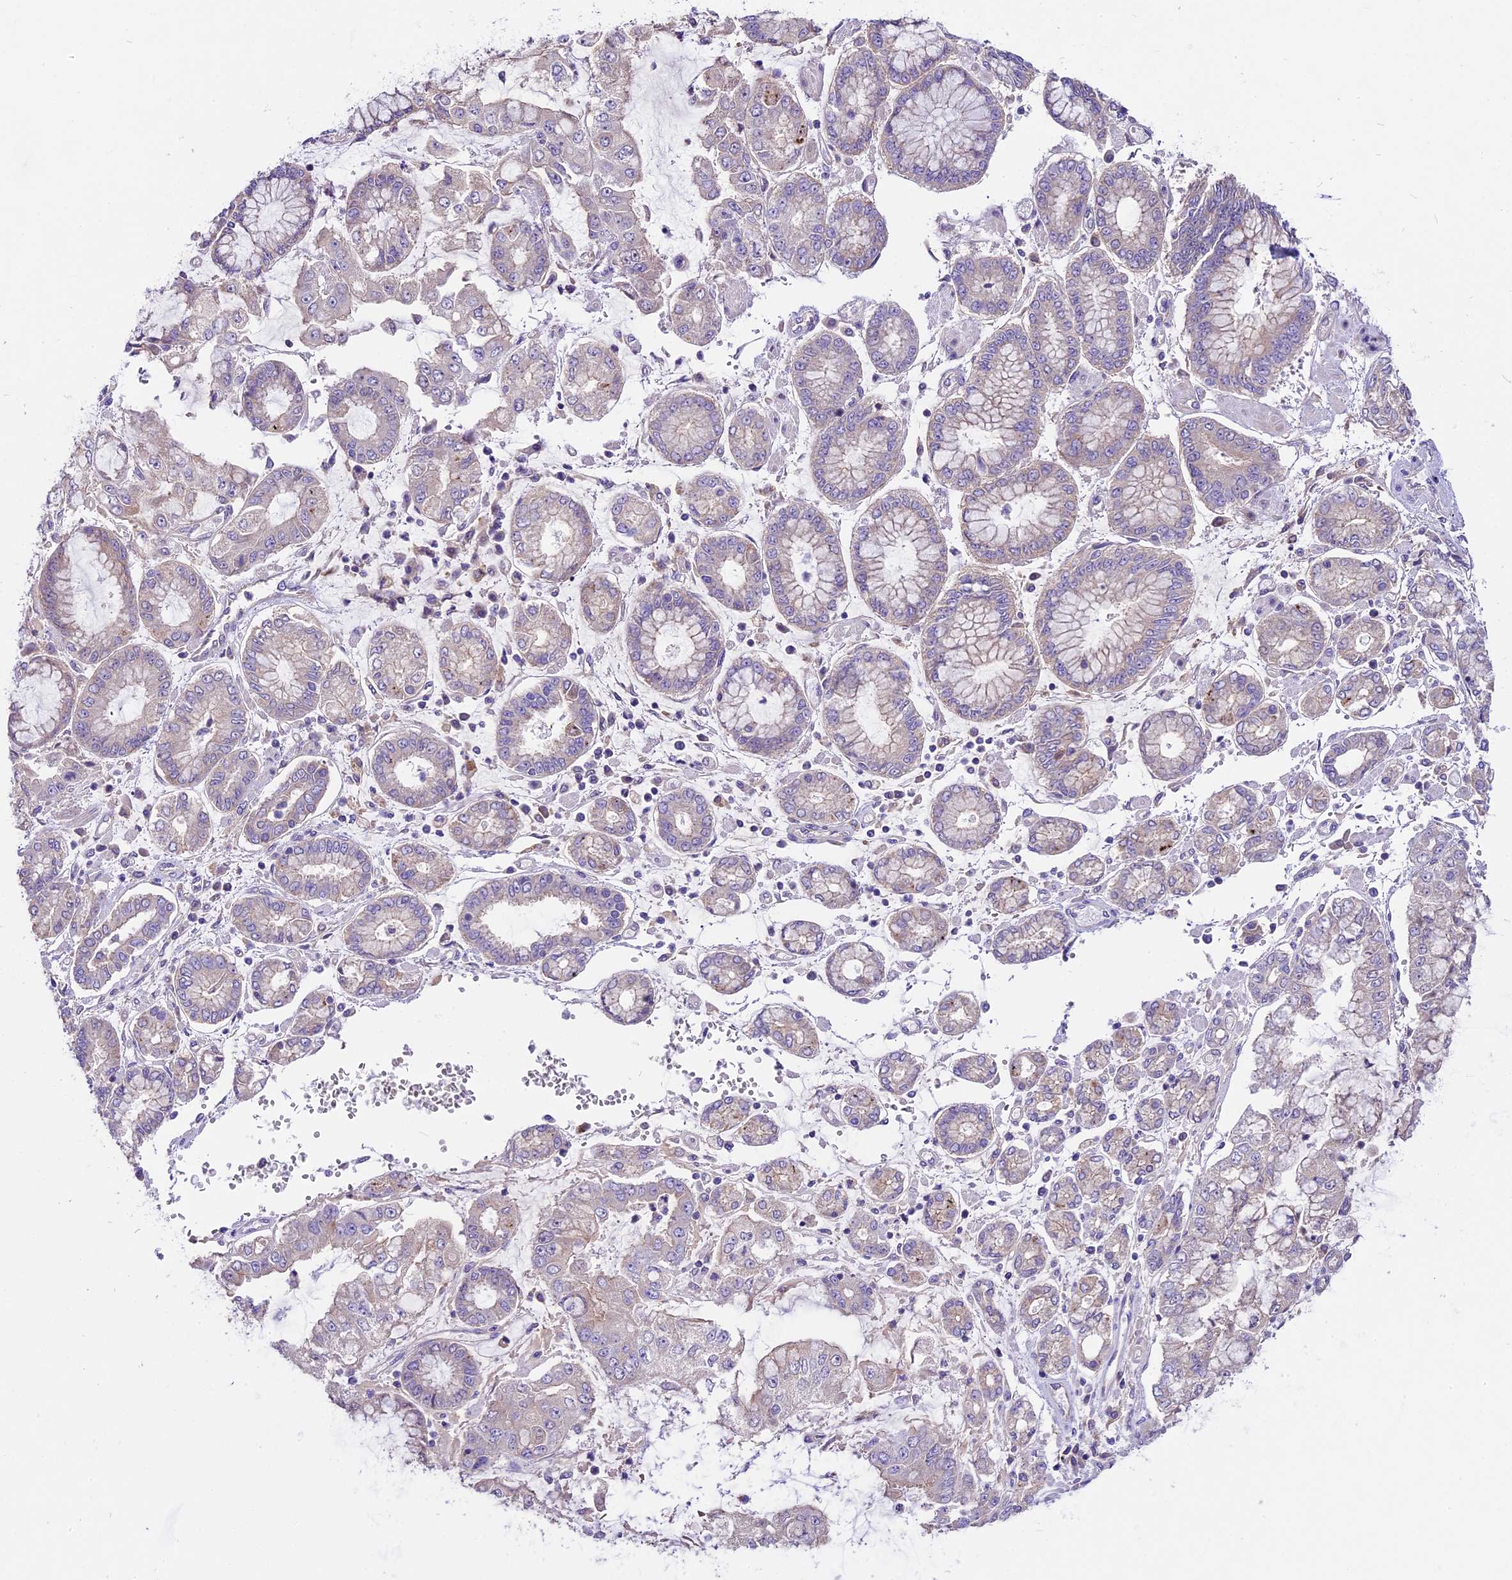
{"staining": {"intensity": "negative", "quantity": "none", "location": "none"}, "tissue": "stomach cancer", "cell_type": "Tumor cells", "image_type": "cancer", "snomed": [{"axis": "morphology", "description": "Adenocarcinoma, NOS"}, {"axis": "topography", "description": "Stomach"}], "caption": "IHC of stomach cancer exhibits no staining in tumor cells.", "gene": "PEMT", "patient": {"sex": "male", "age": 76}}